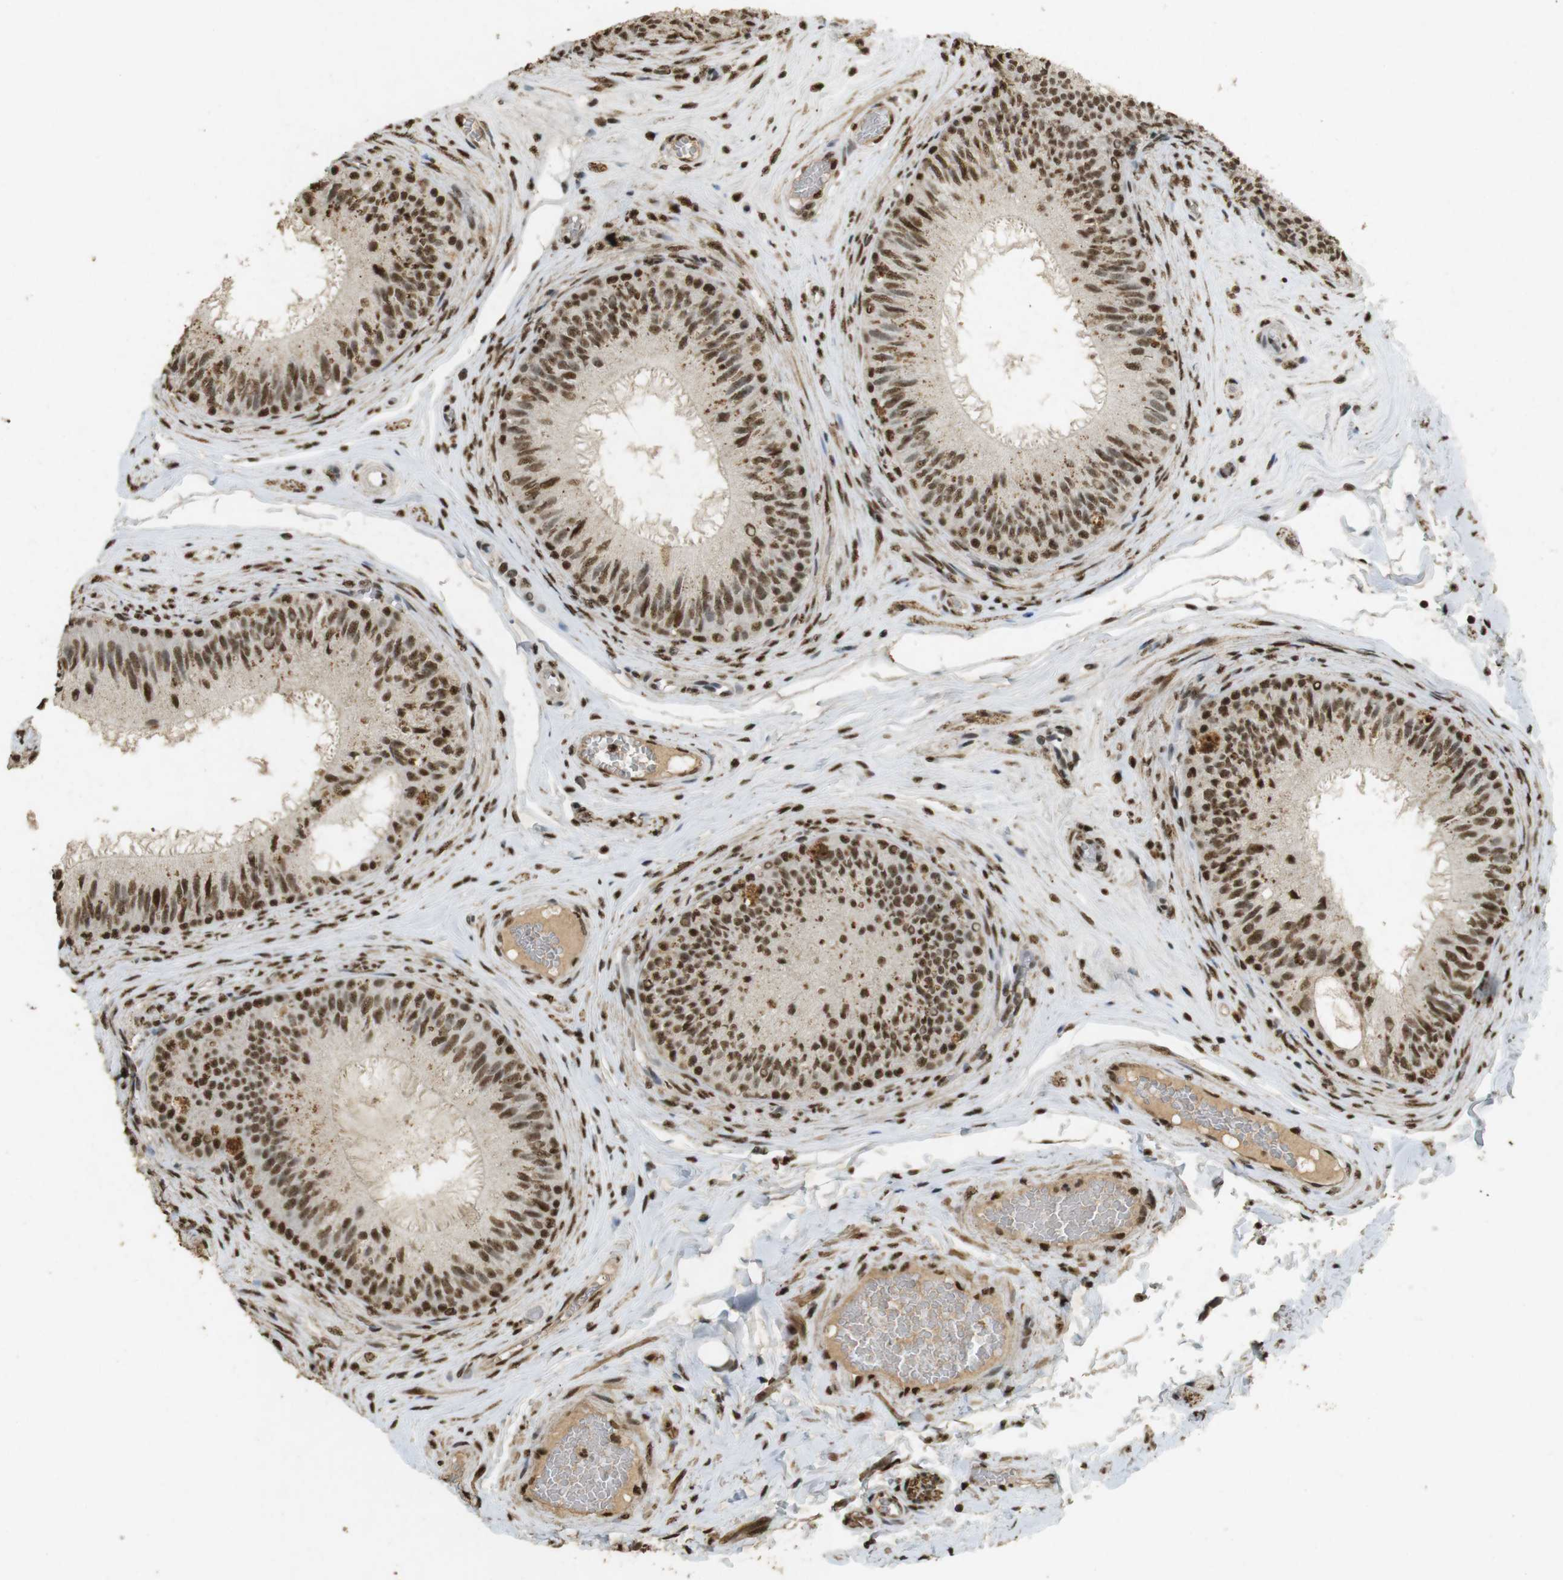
{"staining": {"intensity": "strong", "quantity": ">75%", "location": "nuclear"}, "tissue": "epididymis", "cell_type": "Glandular cells", "image_type": "normal", "snomed": [{"axis": "morphology", "description": "Normal tissue, NOS"}, {"axis": "topography", "description": "Testis"}, {"axis": "topography", "description": "Epididymis"}], "caption": "A brown stain labels strong nuclear expression of a protein in glandular cells of unremarkable human epididymis.", "gene": "GATA4", "patient": {"sex": "male", "age": 36}}